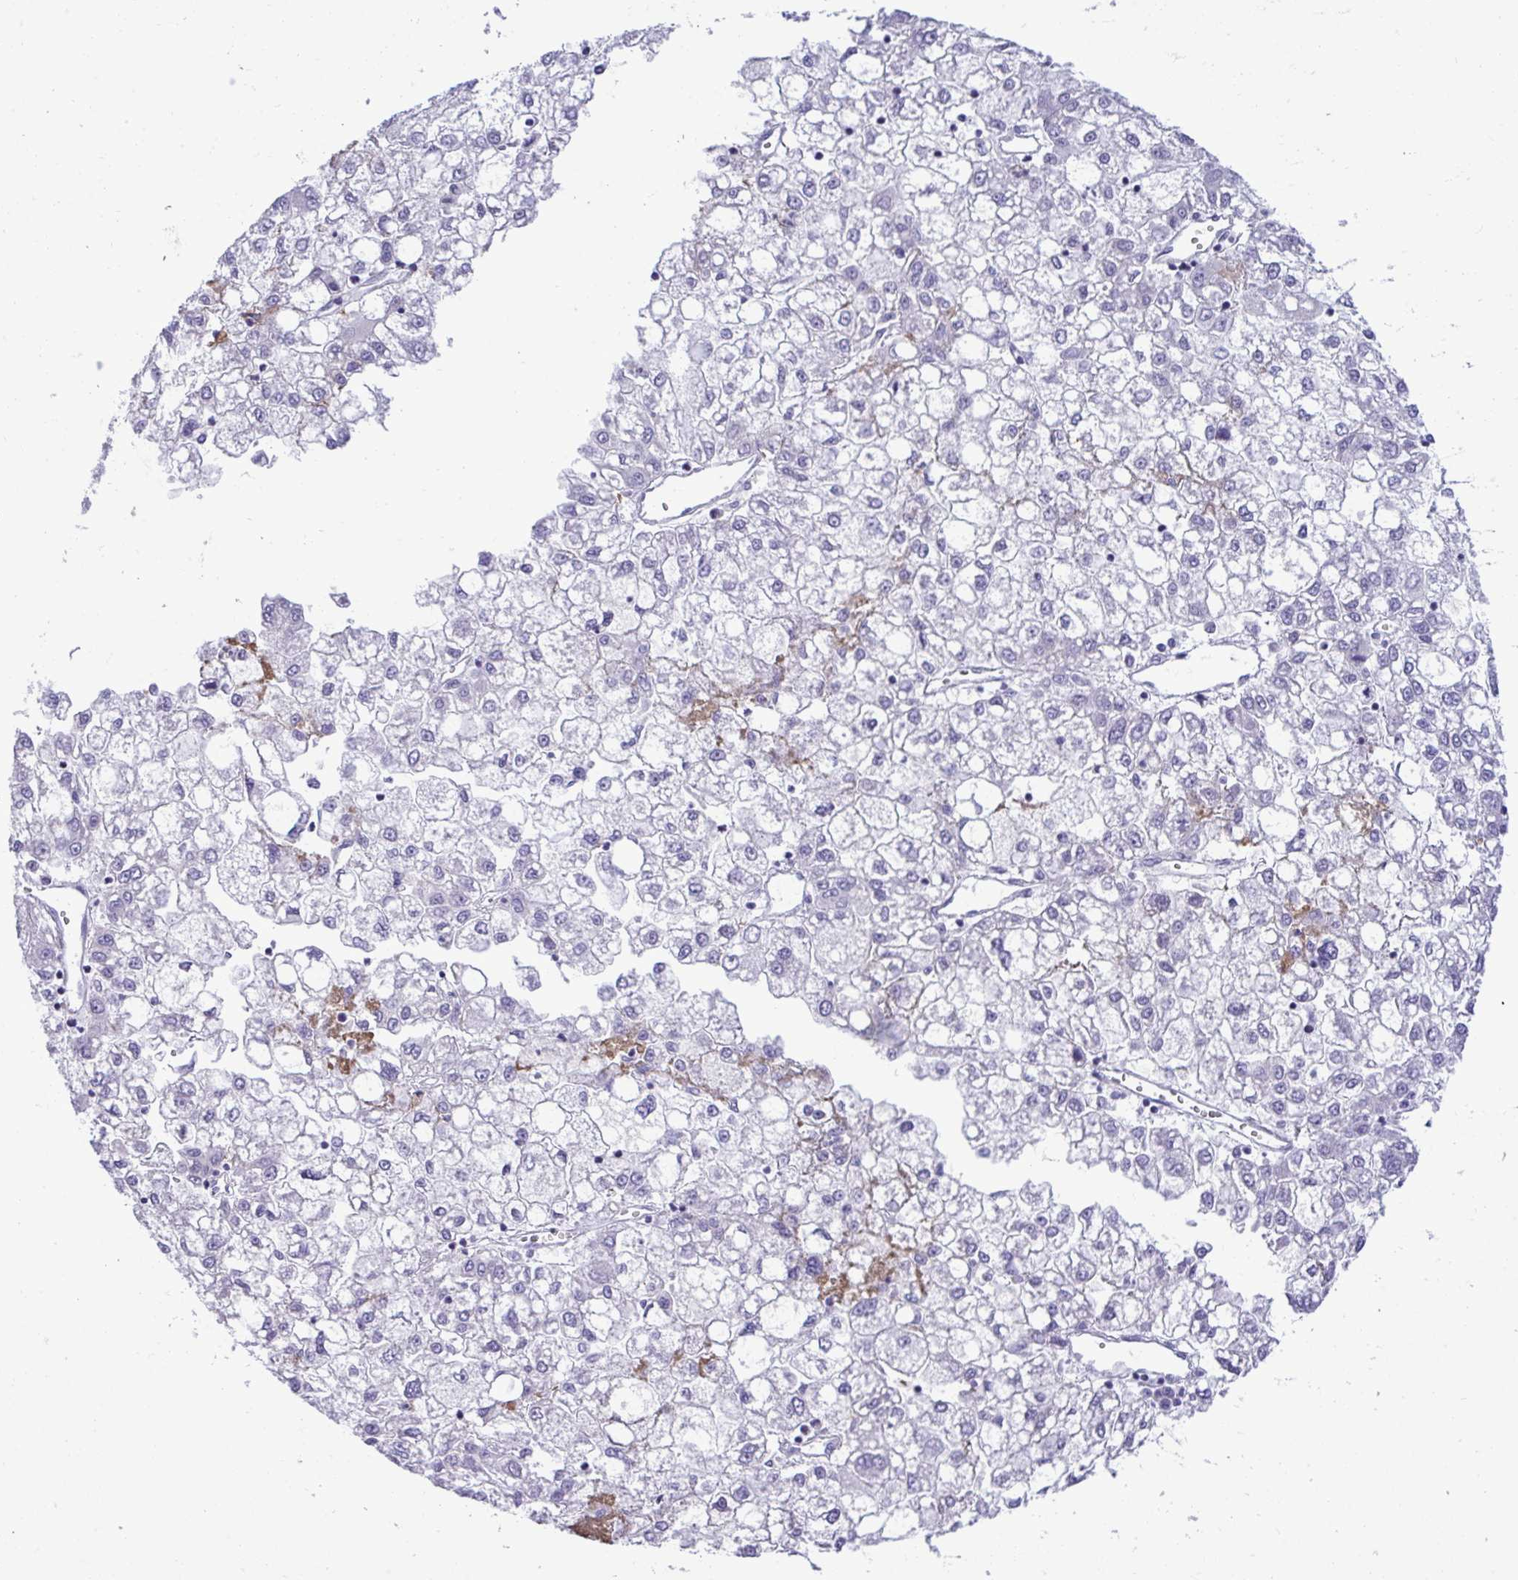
{"staining": {"intensity": "negative", "quantity": "none", "location": "none"}, "tissue": "liver cancer", "cell_type": "Tumor cells", "image_type": "cancer", "snomed": [{"axis": "morphology", "description": "Carcinoma, Hepatocellular, NOS"}, {"axis": "topography", "description": "Liver"}], "caption": "A high-resolution photomicrograph shows immunohistochemistry staining of liver cancer, which displays no significant positivity in tumor cells.", "gene": "SPAG1", "patient": {"sex": "male", "age": 40}}